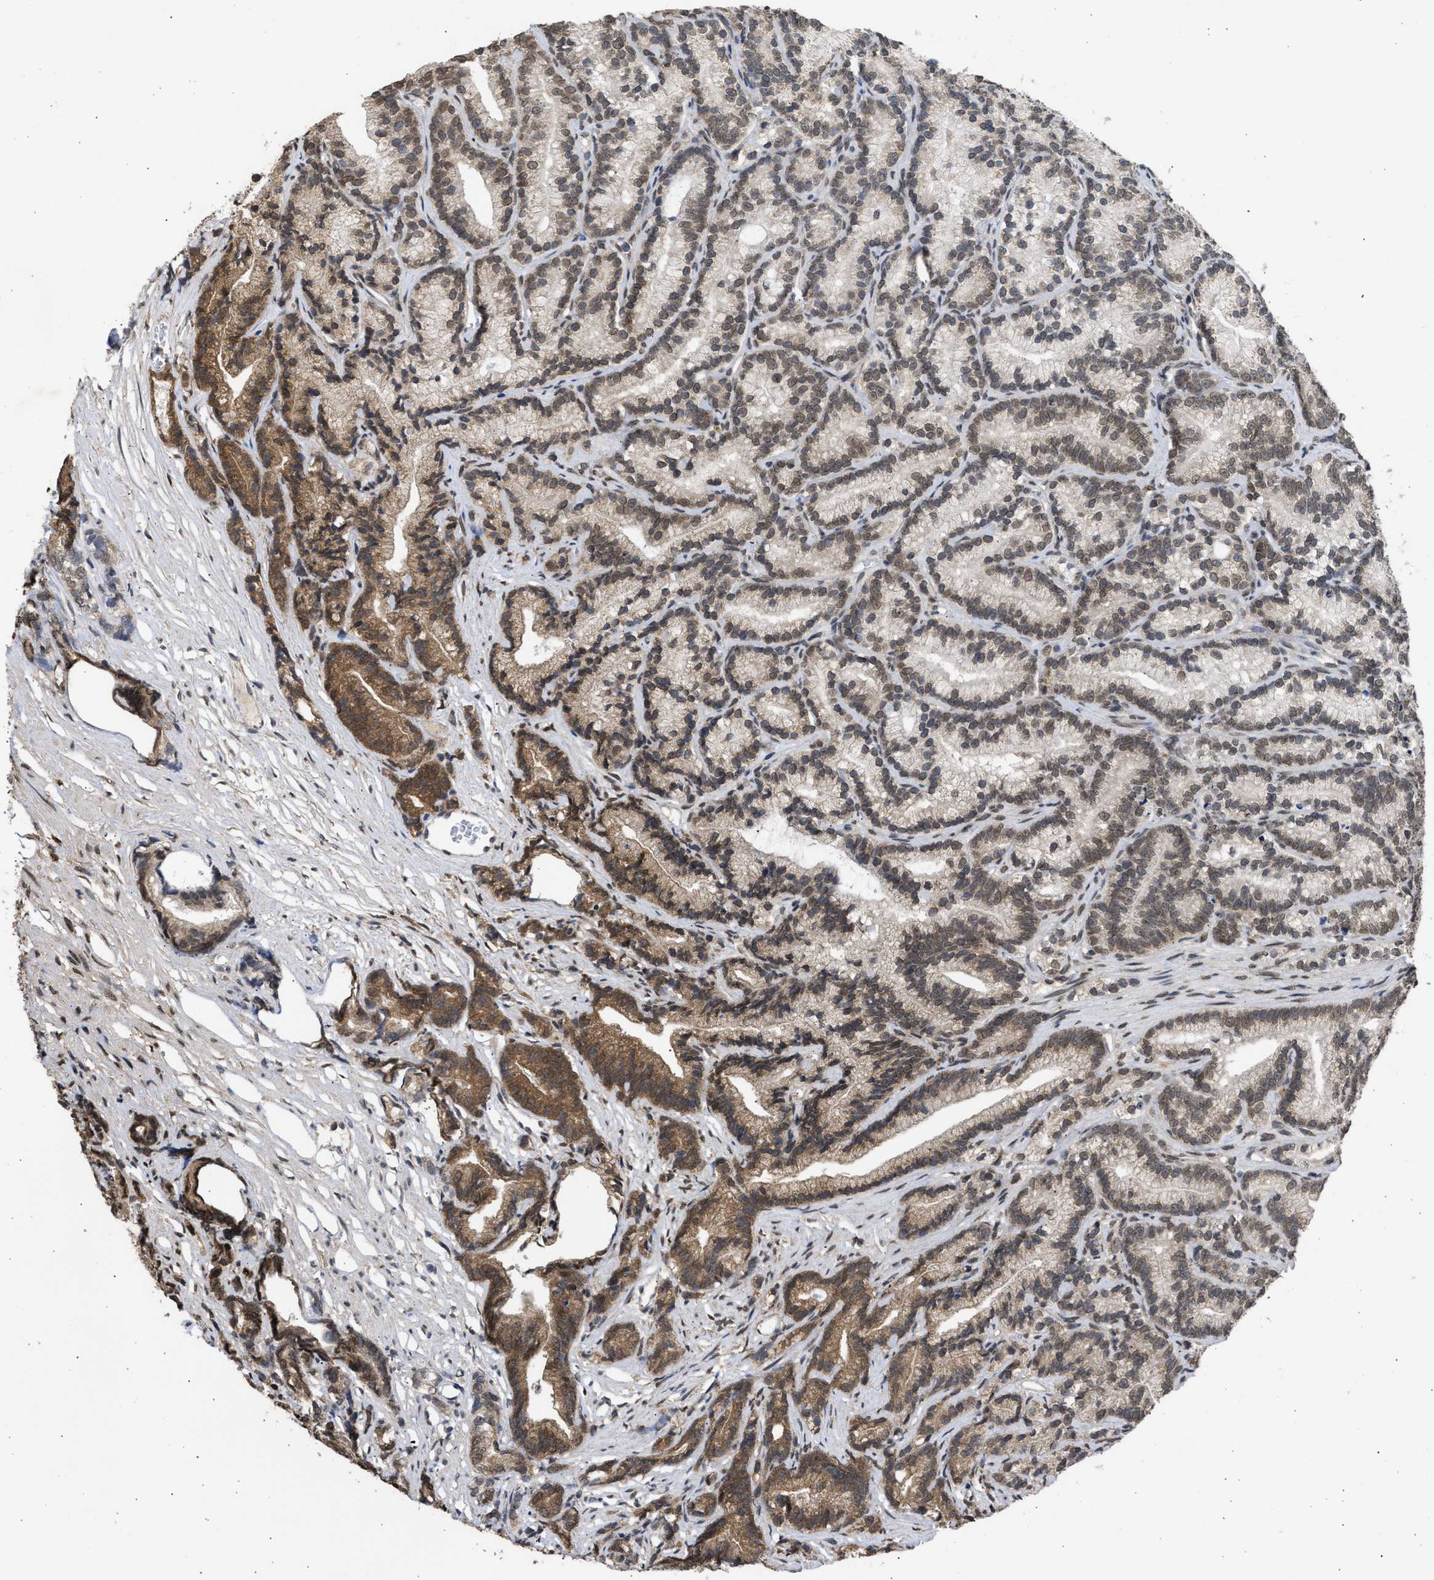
{"staining": {"intensity": "moderate", "quantity": "<25%", "location": "cytoplasmic/membranous"}, "tissue": "prostate cancer", "cell_type": "Tumor cells", "image_type": "cancer", "snomed": [{"axis": "morphology", "description": "Adenocarcinoma, Low grade"}, {"axis": "topography", "description": "Prostate"}], "caption": "Prostate cancer (low-grade adenocarcinoma) stained with immunohistochemistry reveals moderate cytoplasmic/membranous staining in approximately <25% of tumor cells. The staining was performed using DAB (3,3'-diaminobenzidine) to visualize the protein expression in brown, while the nuclei were stained in blue with hematoxylin (Magnification: 20x).", "gene": "NUP35", "patient": {"sex": "male", "age": 89}}